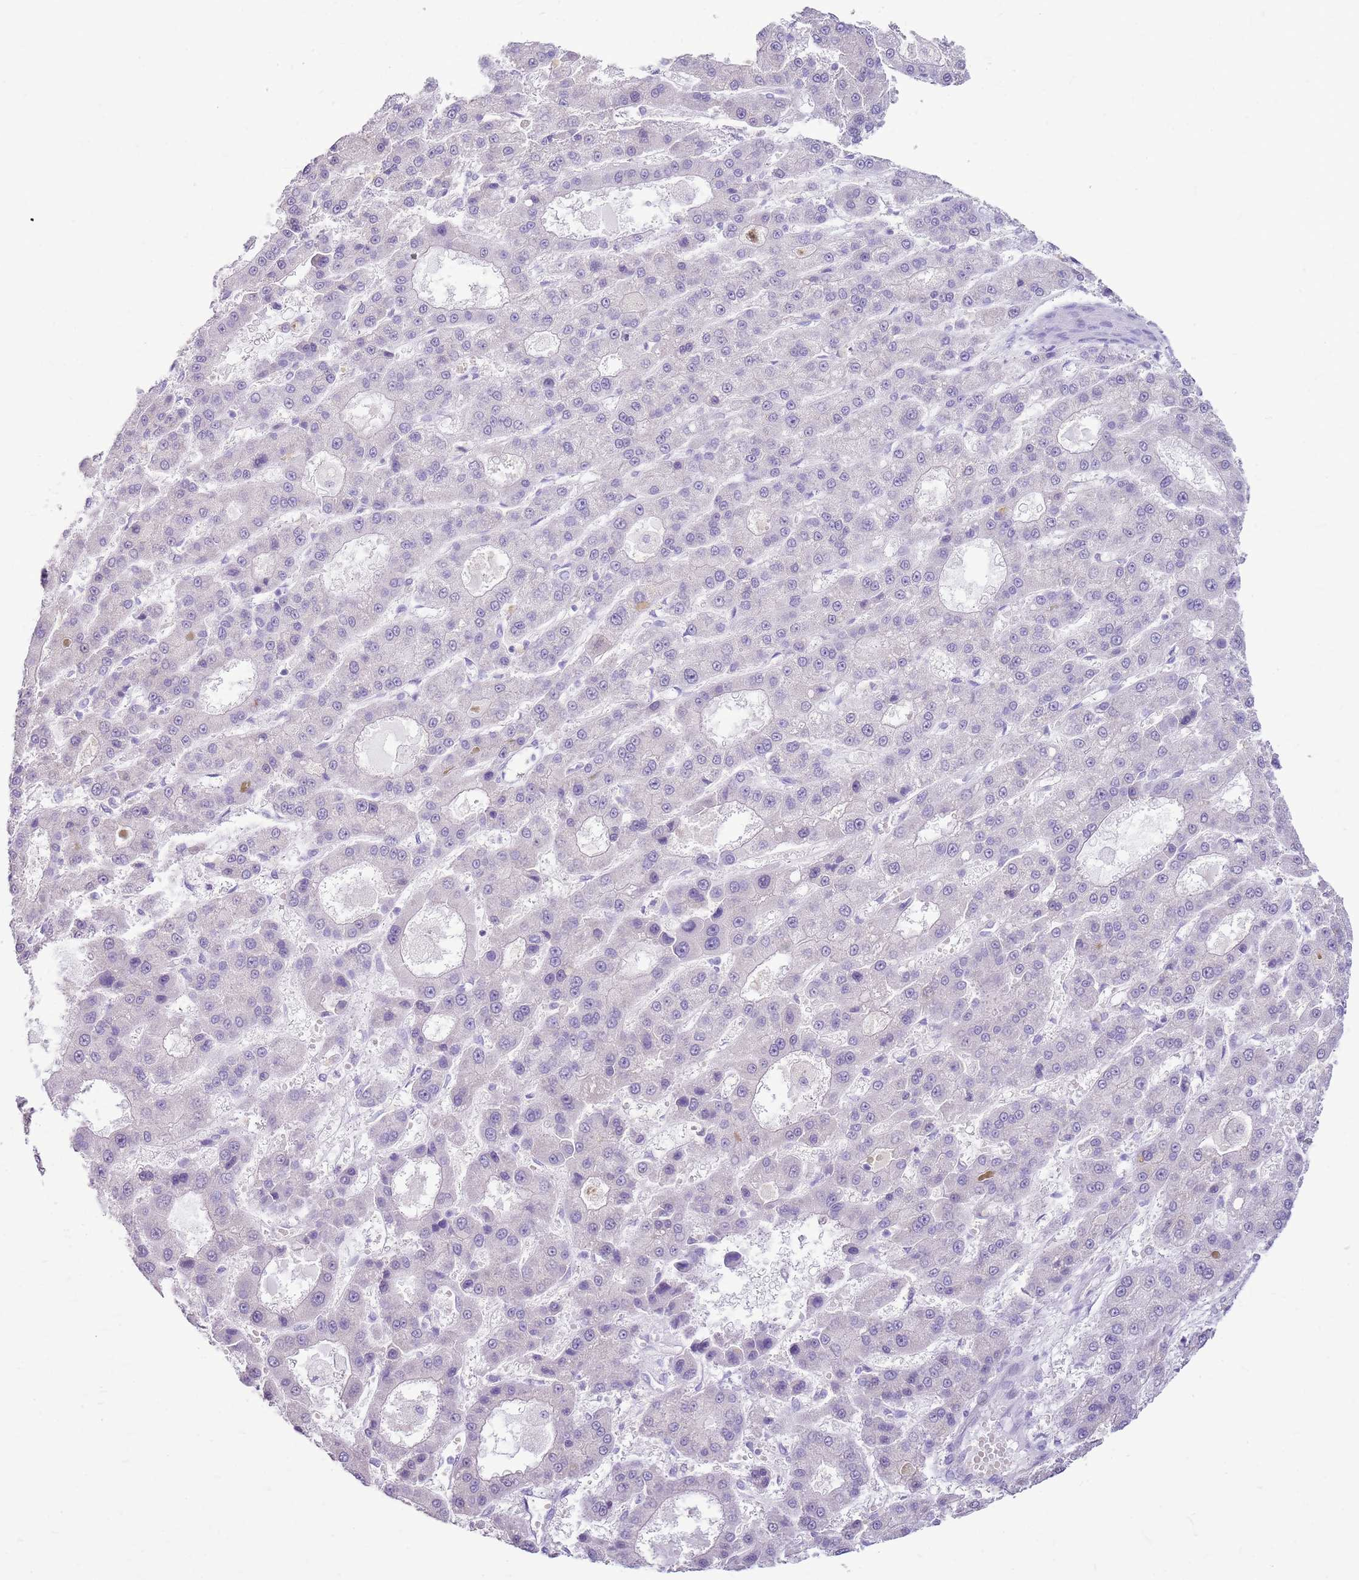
{"staining": {"intensity": "negative", "quantity": "none", "location": "none"}, "tissue": "liver cancer", "cell_type": "Tumor cells", "image_type": "cancer", "snomed": [{"axis": "morphology", "description": "Carcinoma, Hepatocellular, NOS"}, {"axis": "topography", "description": "Liver"}], "caption": "This is an immunohistochemistry photomicrograph of liver cancer (hepatocellular carcinoma). There is no staining in tumor cells.", "gene": "SULT1E1", "patient": {"sex": "male", "age": 70}}